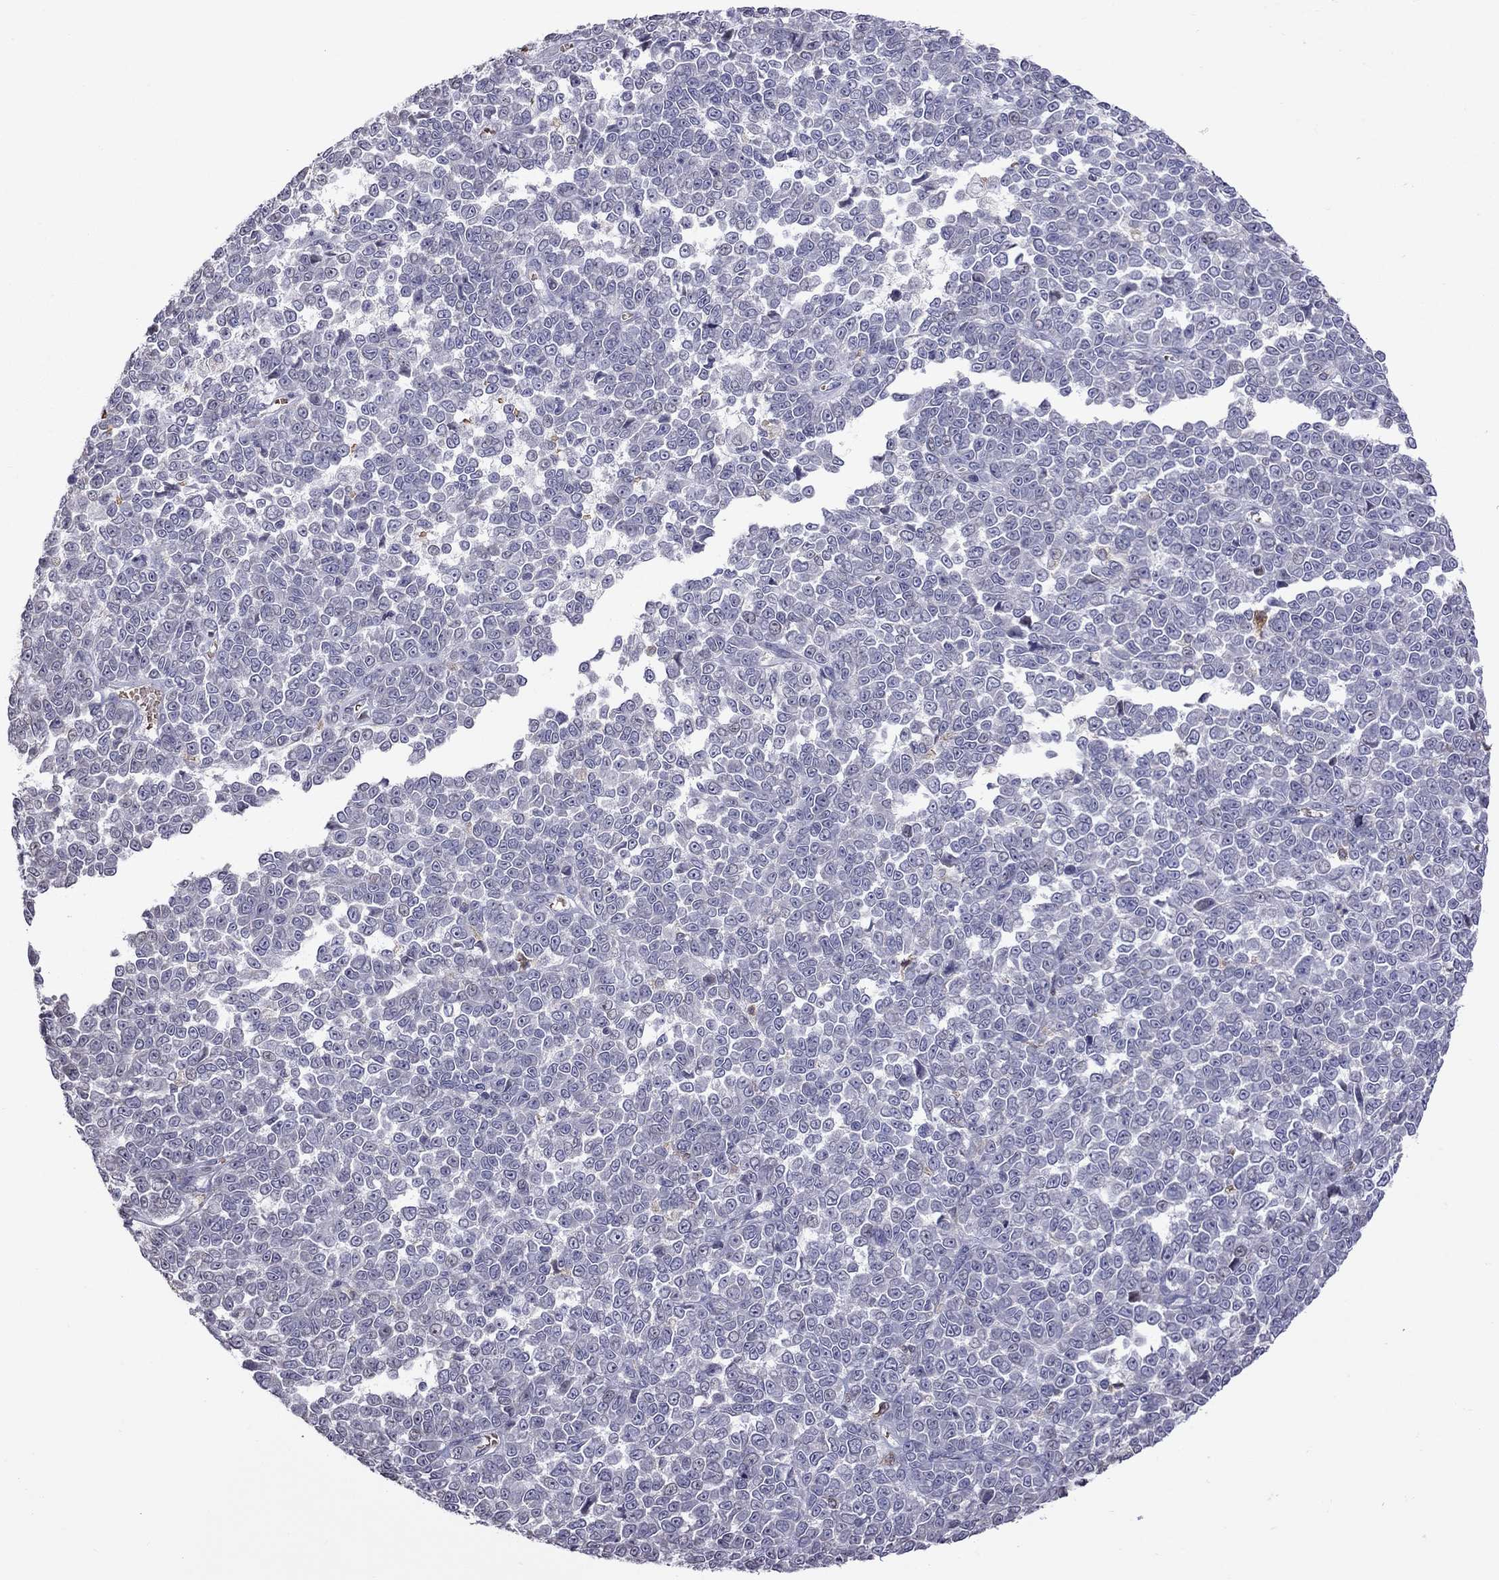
{"staining": {"intensity": "negative", "quantity": "none", "location": "none"}, "tissue": "melanoma", "cell_type": "Tumor cells", "image_type": "cancer", "snomed": [{"axis": "morphology", "description": "Malignant melanoma, NOS"}, {"axis": "topography", "description": "Skin"}], "caption": "This is a photomicrograph of immunohistochemistry (IHC) staining of malignant melanoma, which shows no staining in tumor cells.", "gene": "ADAM28", "patient": {"sex": "female", "age": 95}}